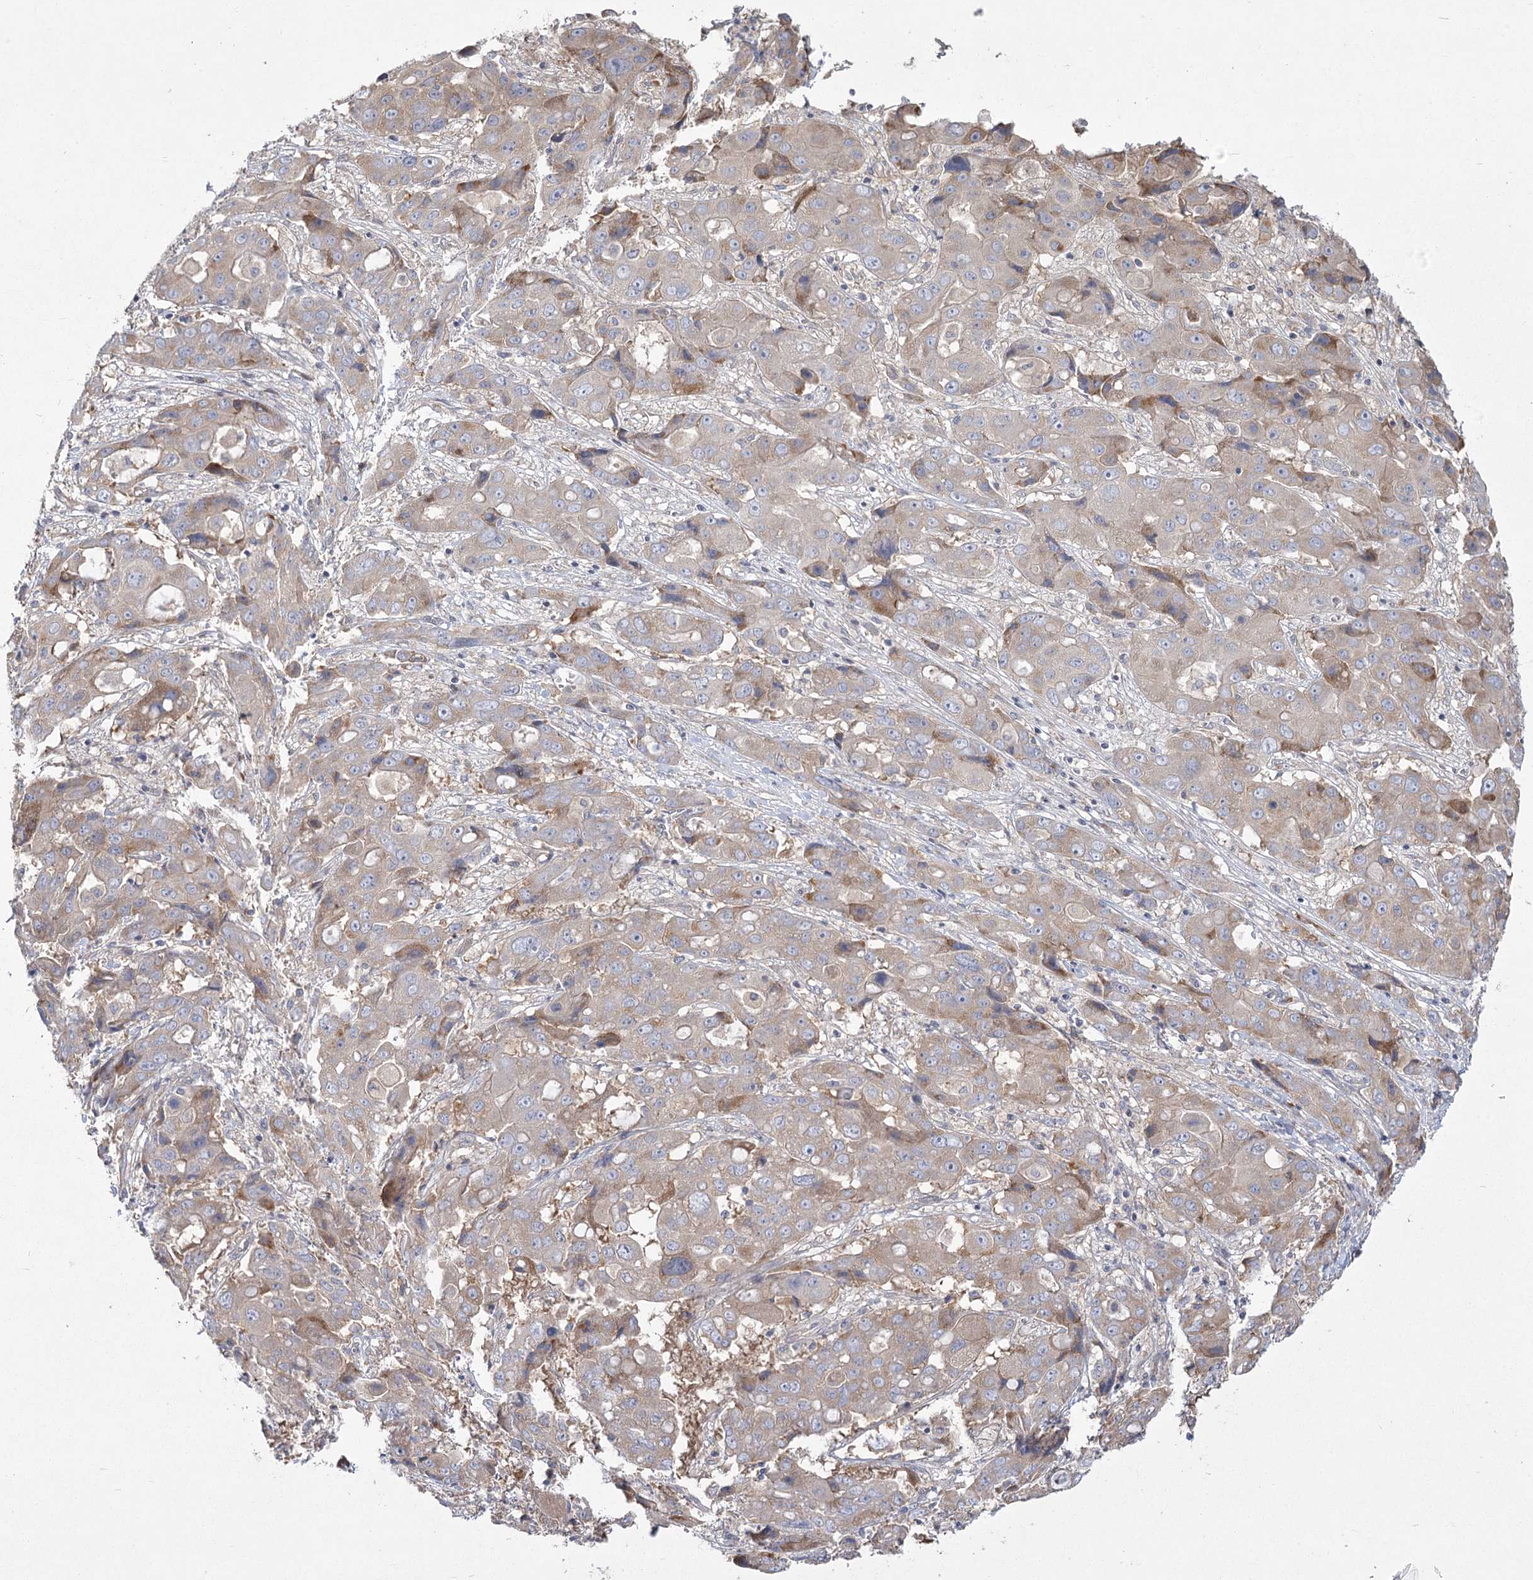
{"staining": {"intensity": "moderate", "quantity": ">75%", "location": "cytoplasmic/membranous"}, "tissue": "liver cancer", "cell_type": "Tumor cells", "image_type": "cancer", "snomed": [{"axis": "morphology", "description": "Cholangiocarcinoma"}, {"axis": "topography", "description": "Liver"}], "caption": "Human cholangiocarcinoma (liver) stained with a brown dye displays moderate cytoplasmic/membranous positive expression in about >75% of tumor cells.", "gene": "CAMTA1", "patient": {"sex": "male", "age": 67}}